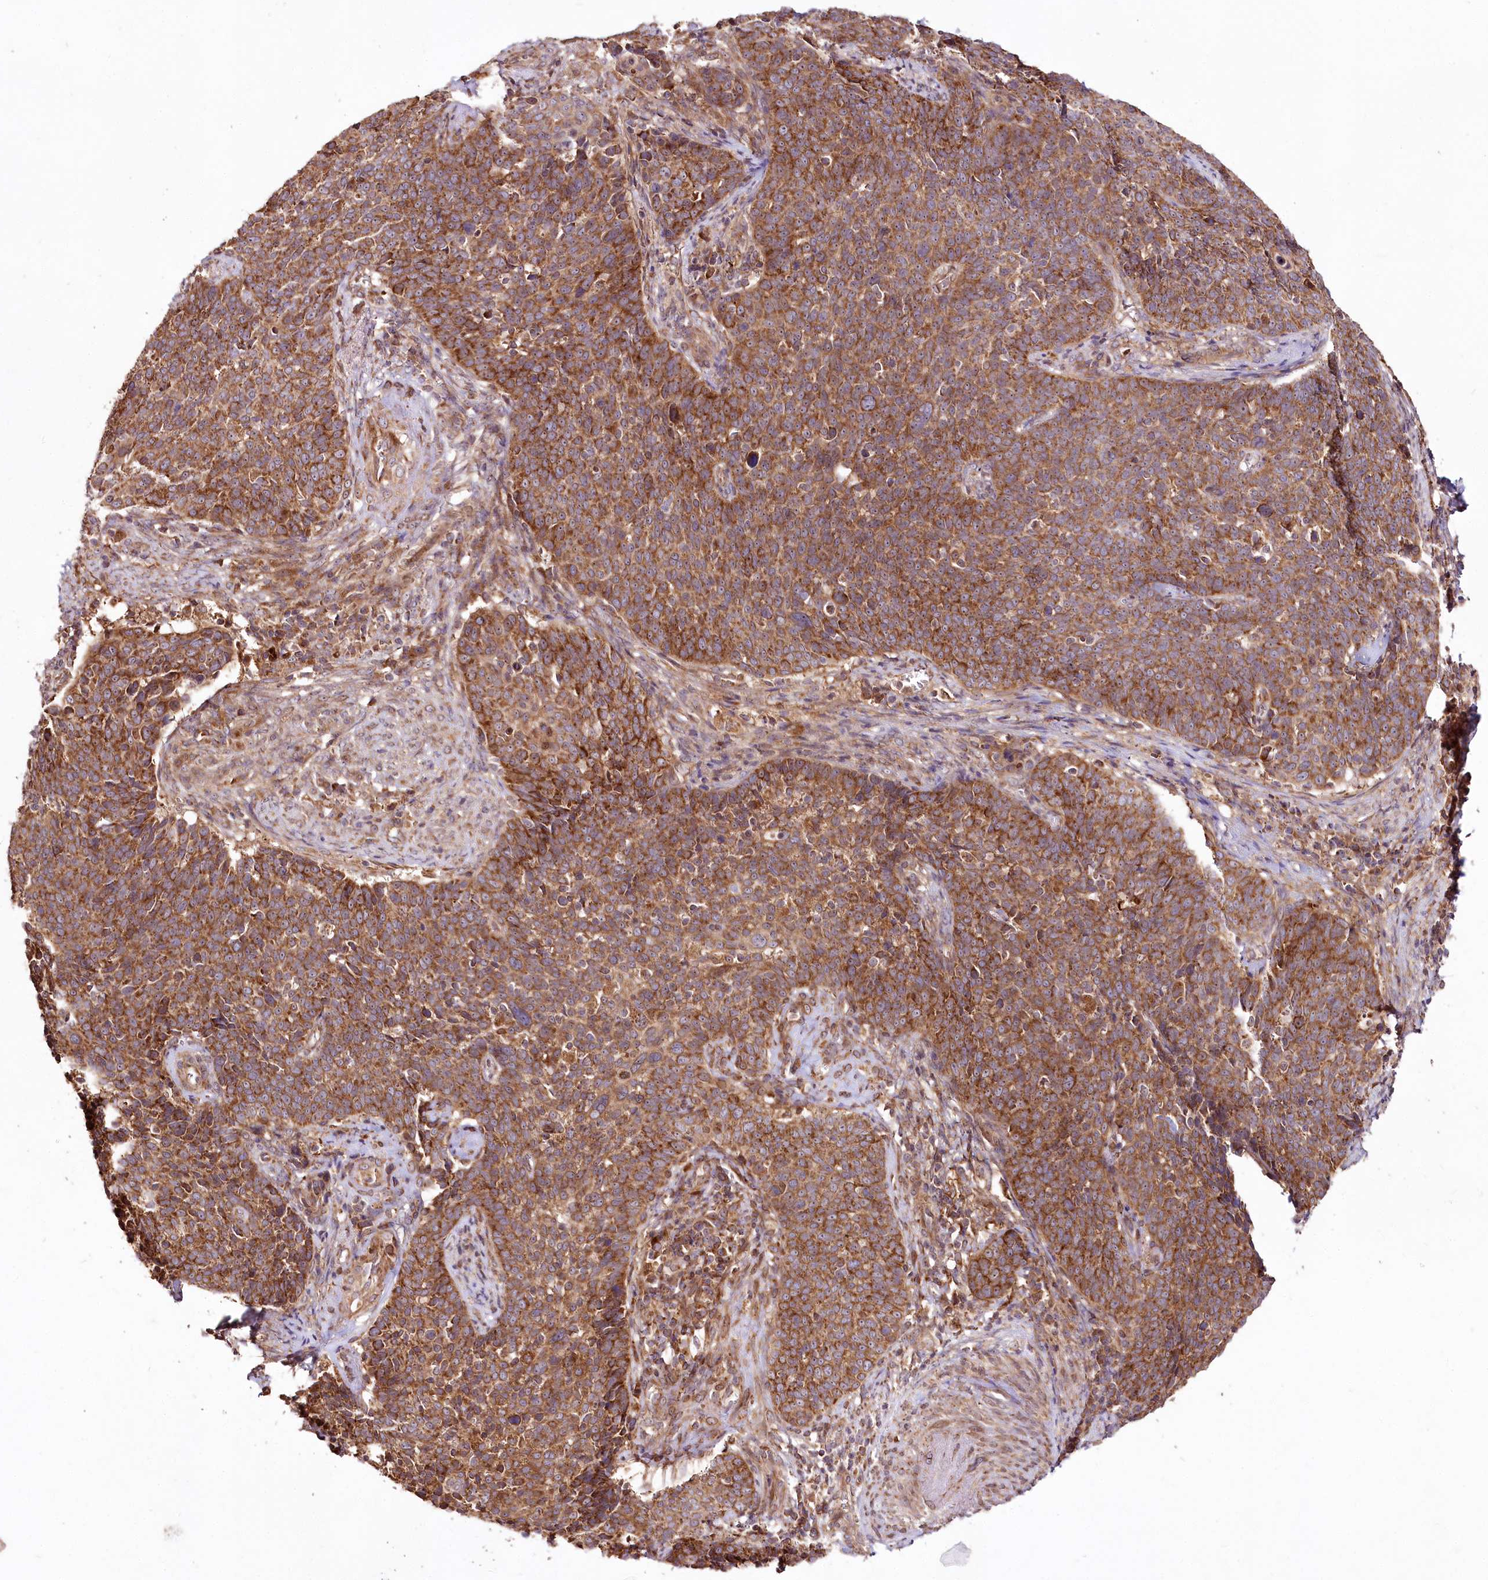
{"staining": {"intensity": "strong", "quantity": ">75%", "location": "cytoplasmic/membranous"}, "tissue": "cervical cancer", "cell_type": "Tumor cells", "image_type": "cancer", "snomed": [{"axis": "morphology", "description": "Squamous cell carcinoma, NOS"}, {"axis": "topography", "description": "Cervix"}], "caption": "Approximately >75% of tumor cells in human squamous cell carcinoma (cervical) reveal strong cytoplasmic/membranous protein staining as visualized by brown immunohistochemical staining.", "gene": "RAB7A", "patient": {"sex": "female", "age": 39}}